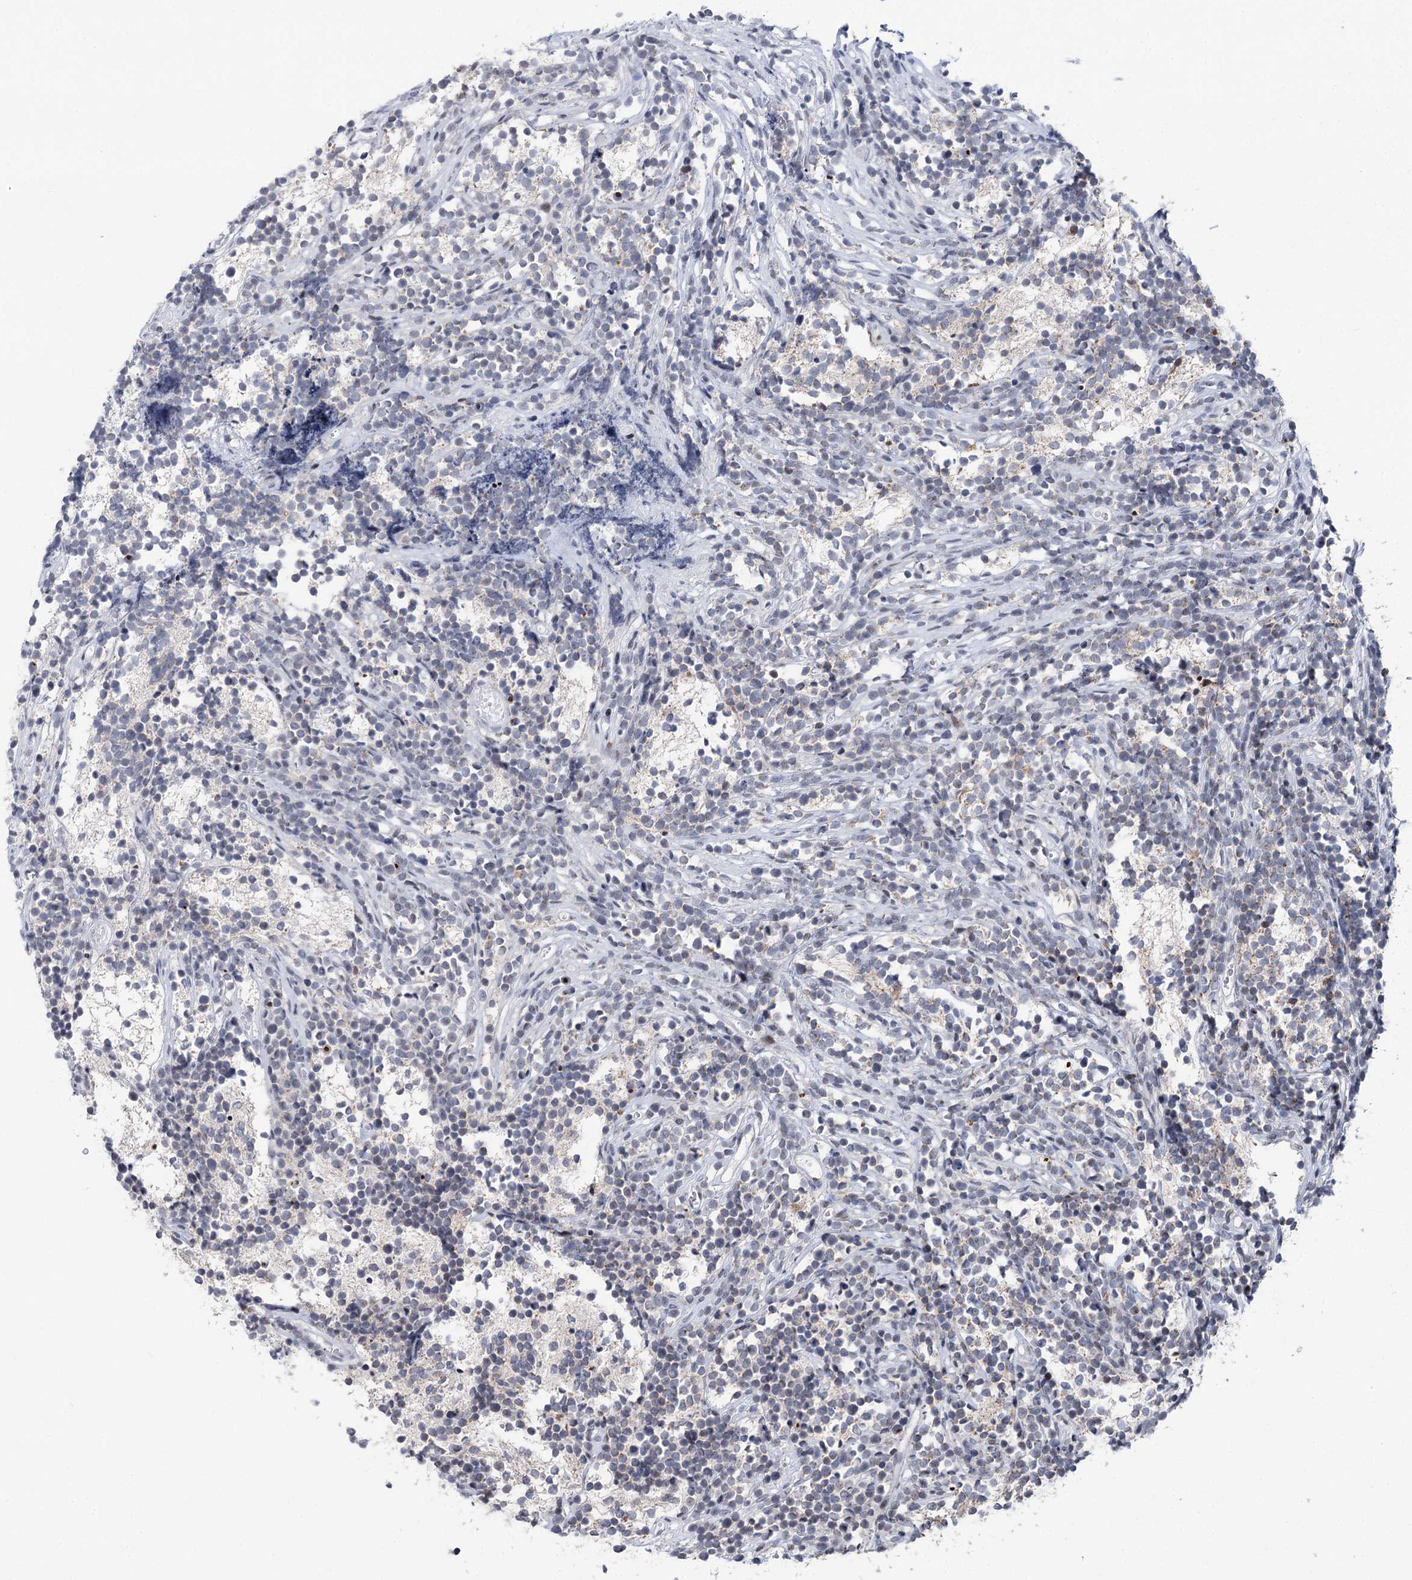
{"staining": {"intensity": "negative", "quantity": "none", "location": "none"}, "tissue": "glioma", "cell_type": "Tumor cells", "image_type": "cancer", "snomed": [{"axis": "morphology", "description": "Glioma, malignant, Low grade"}, {"axis": "topography", "description": "Brain"}], "caption": "Image shows no significant protein expression in tumor cells of glioma. Nuclei are stained in blue.", "gene": "PTGR1", "patient": {"sex": "female", "age": 1}}